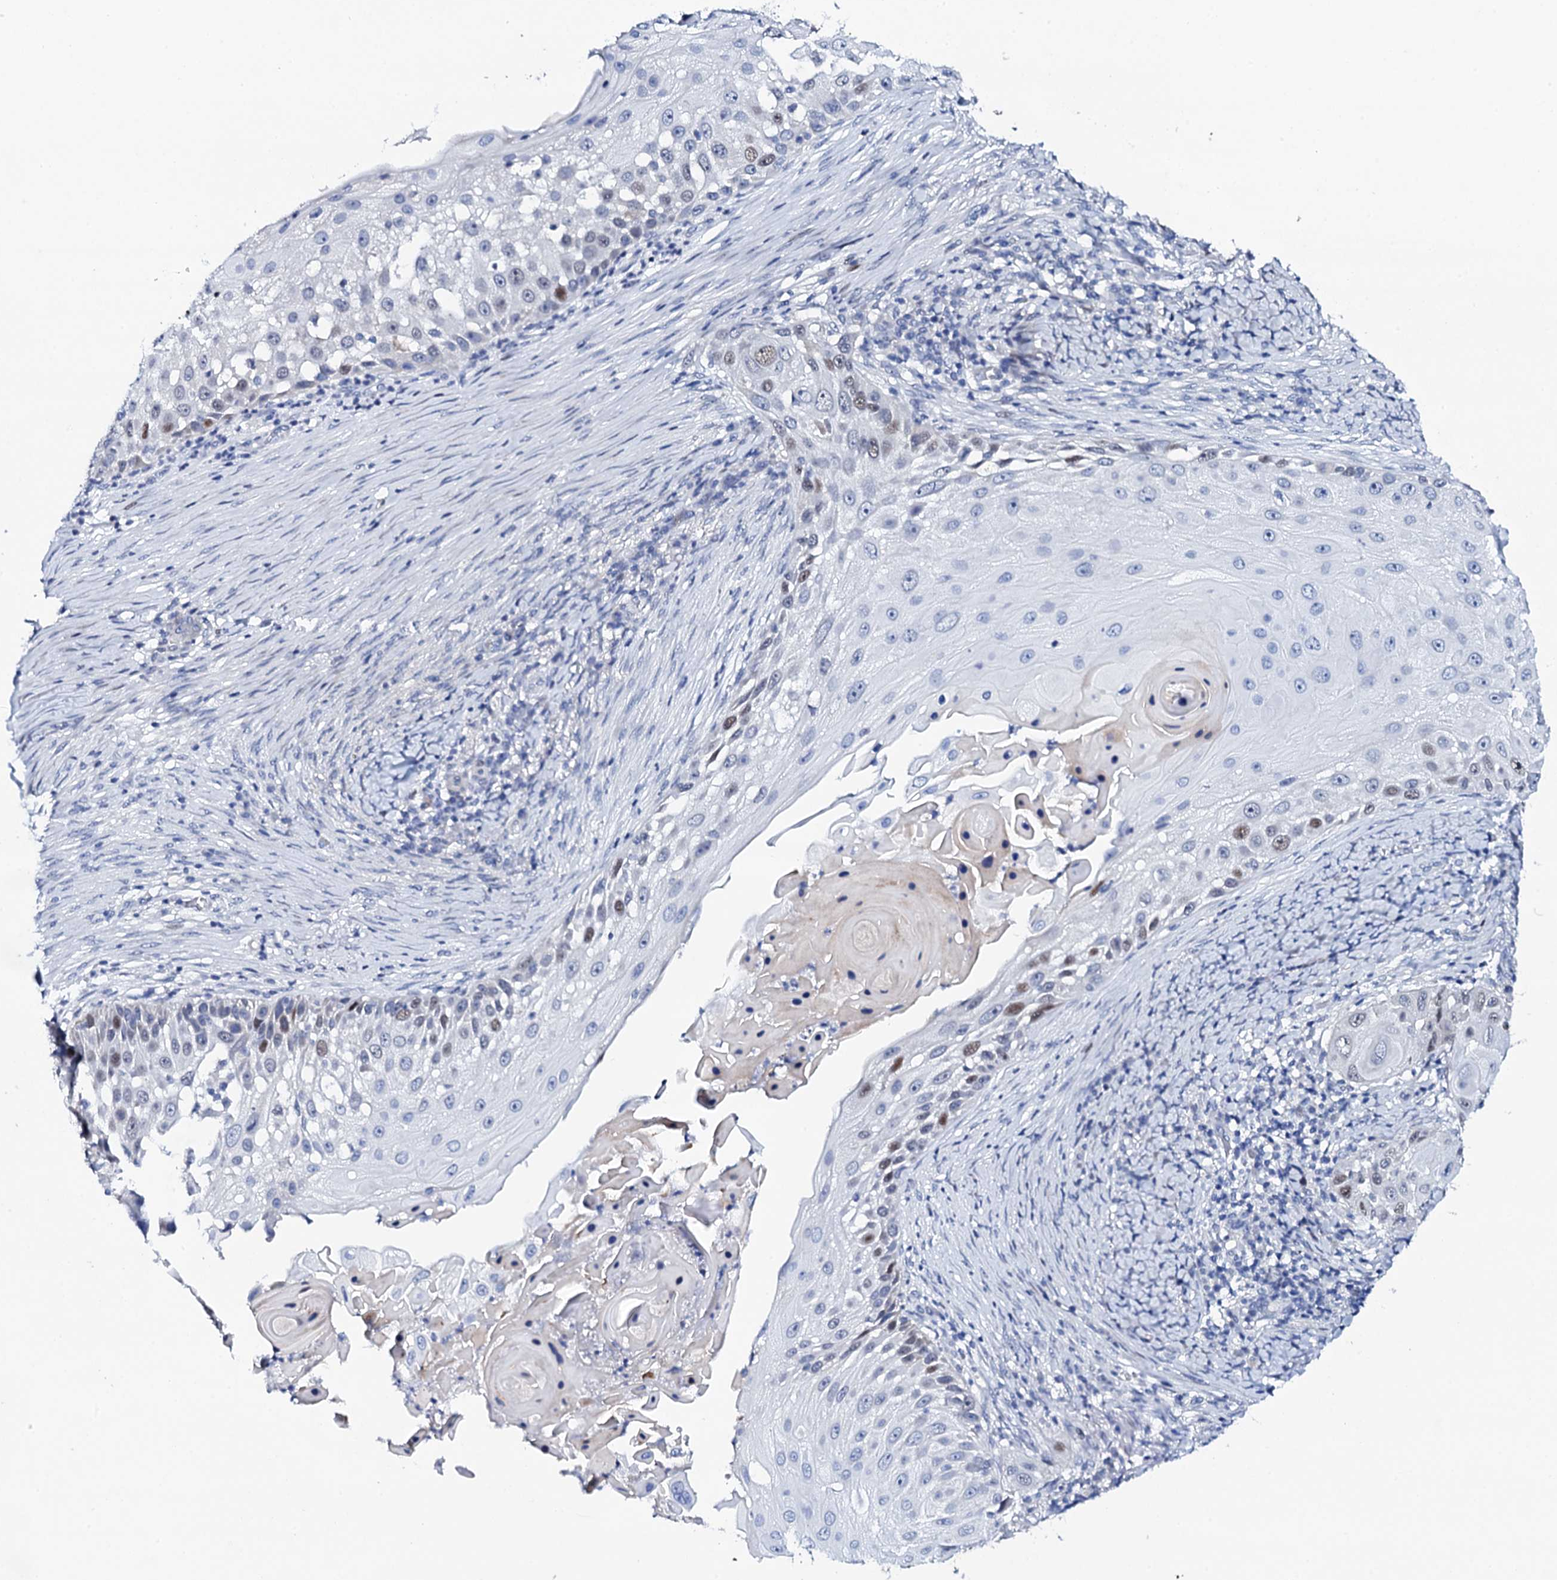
{"staining": {"intensity": "moderate", "quantity": "<25%", "location": "nuclear"}, "tissue": "skin cancer", "cell_type": "Tumor cells", "image_type": "cancer", "snomed": [{"axis": "morphology", "description": "Squamous cell carcinoma, NOS"}, {"axis": "topography", "description": "Skin"}], "caption": "Skin cancer stained with a brown dye displays moderate nuclear positive staining in approximately <25% of tumor cells.", "gene": "NUDT13", "patient": {"sex": "female", "age": 44}}